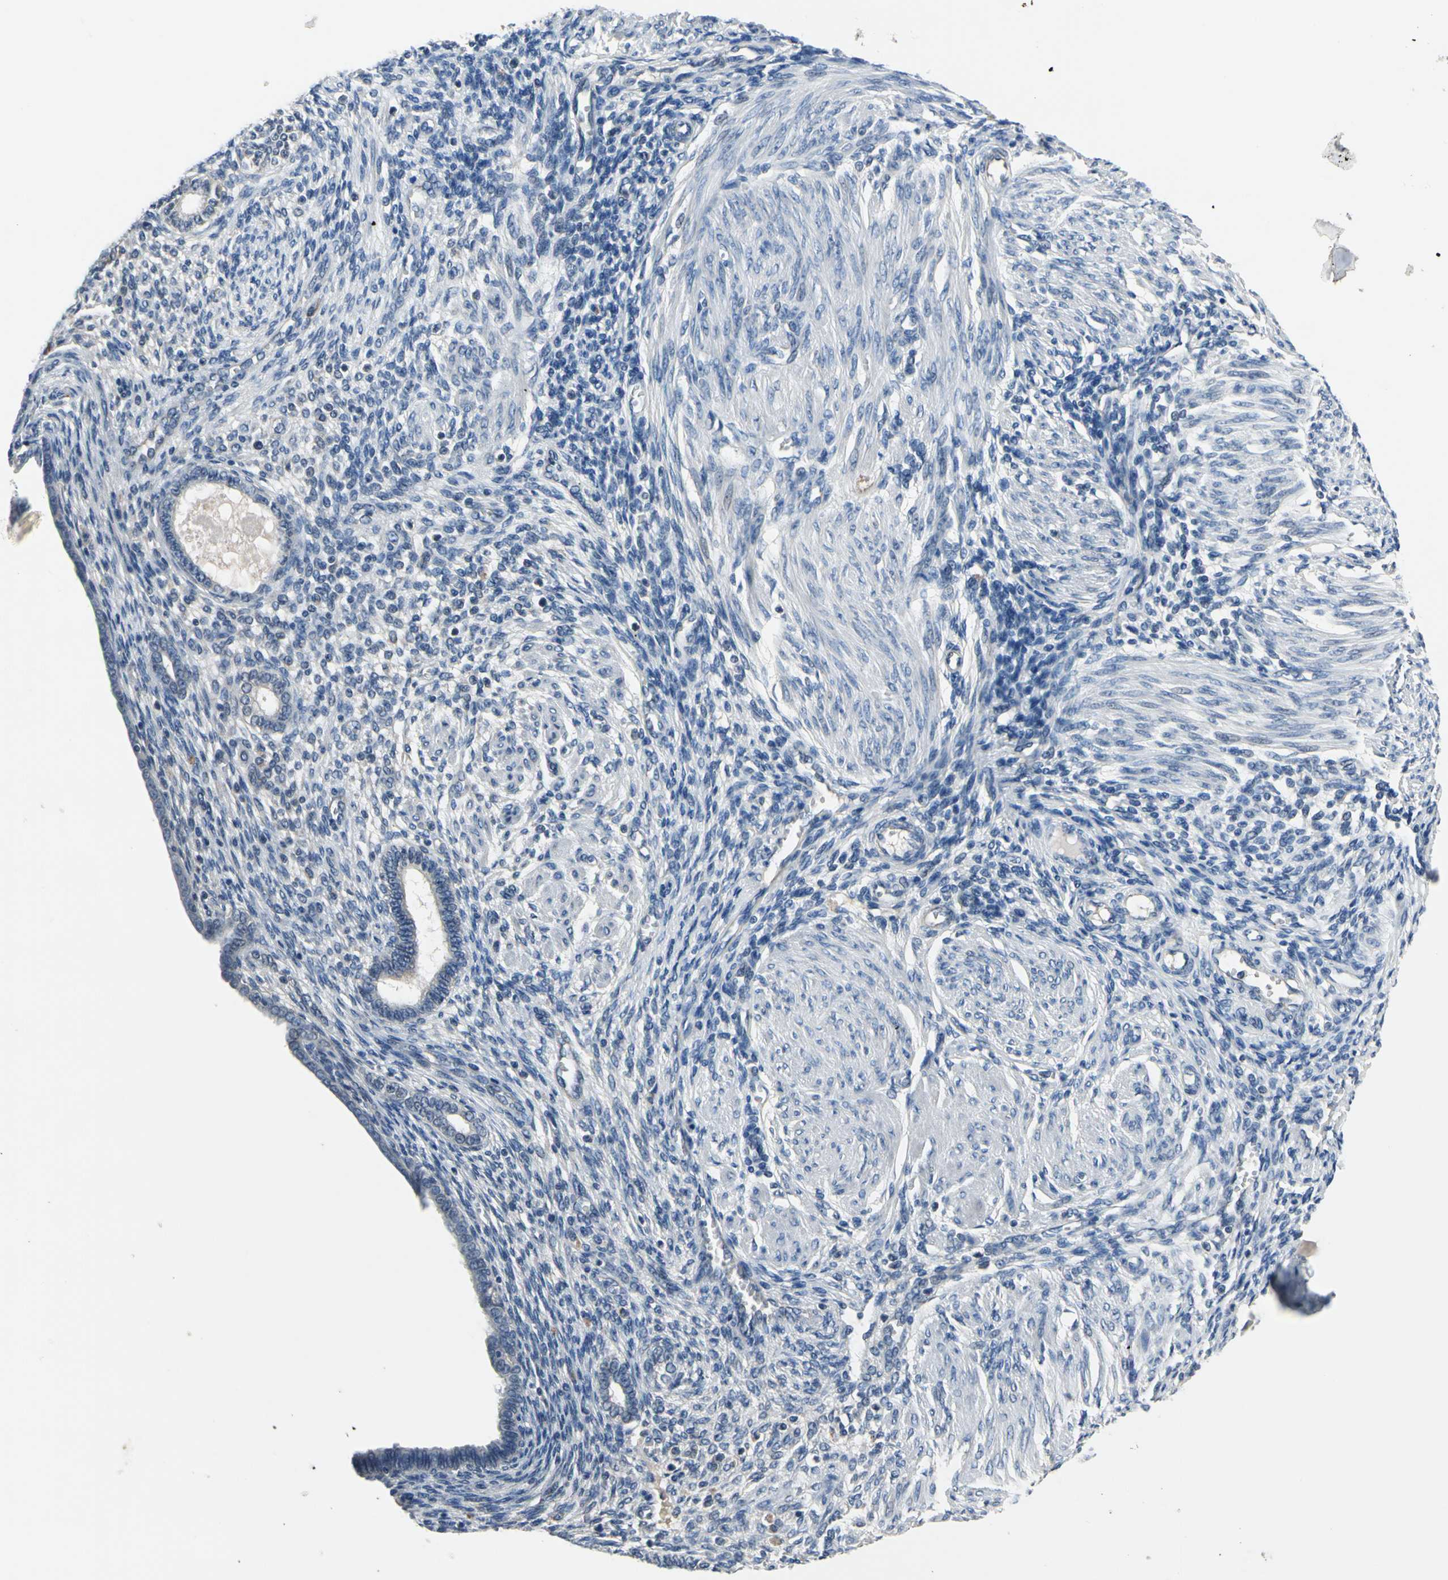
{"staining": {"intensity": "negative", "quantity": "none", "location": "none"}, "tissue": "endometrium", "cell_type": "Cells in endometrial stroma", "image_type": "normal", "snomed": [{"axis": "morphology", "description": "Normal tissue, NOS"}, {"axis": "topography", "description": "Endometrium"}], "caption": "Immunohistochemistry (IHC) photomicrograph of benign endometrium stained for a protein (brown), which displays no expression in cells in endometrial stroma. (IHC, brightfield microscopy, high magnification).", "gene": "SELENOK", "patient": {"sex": "female", "age": 72}}